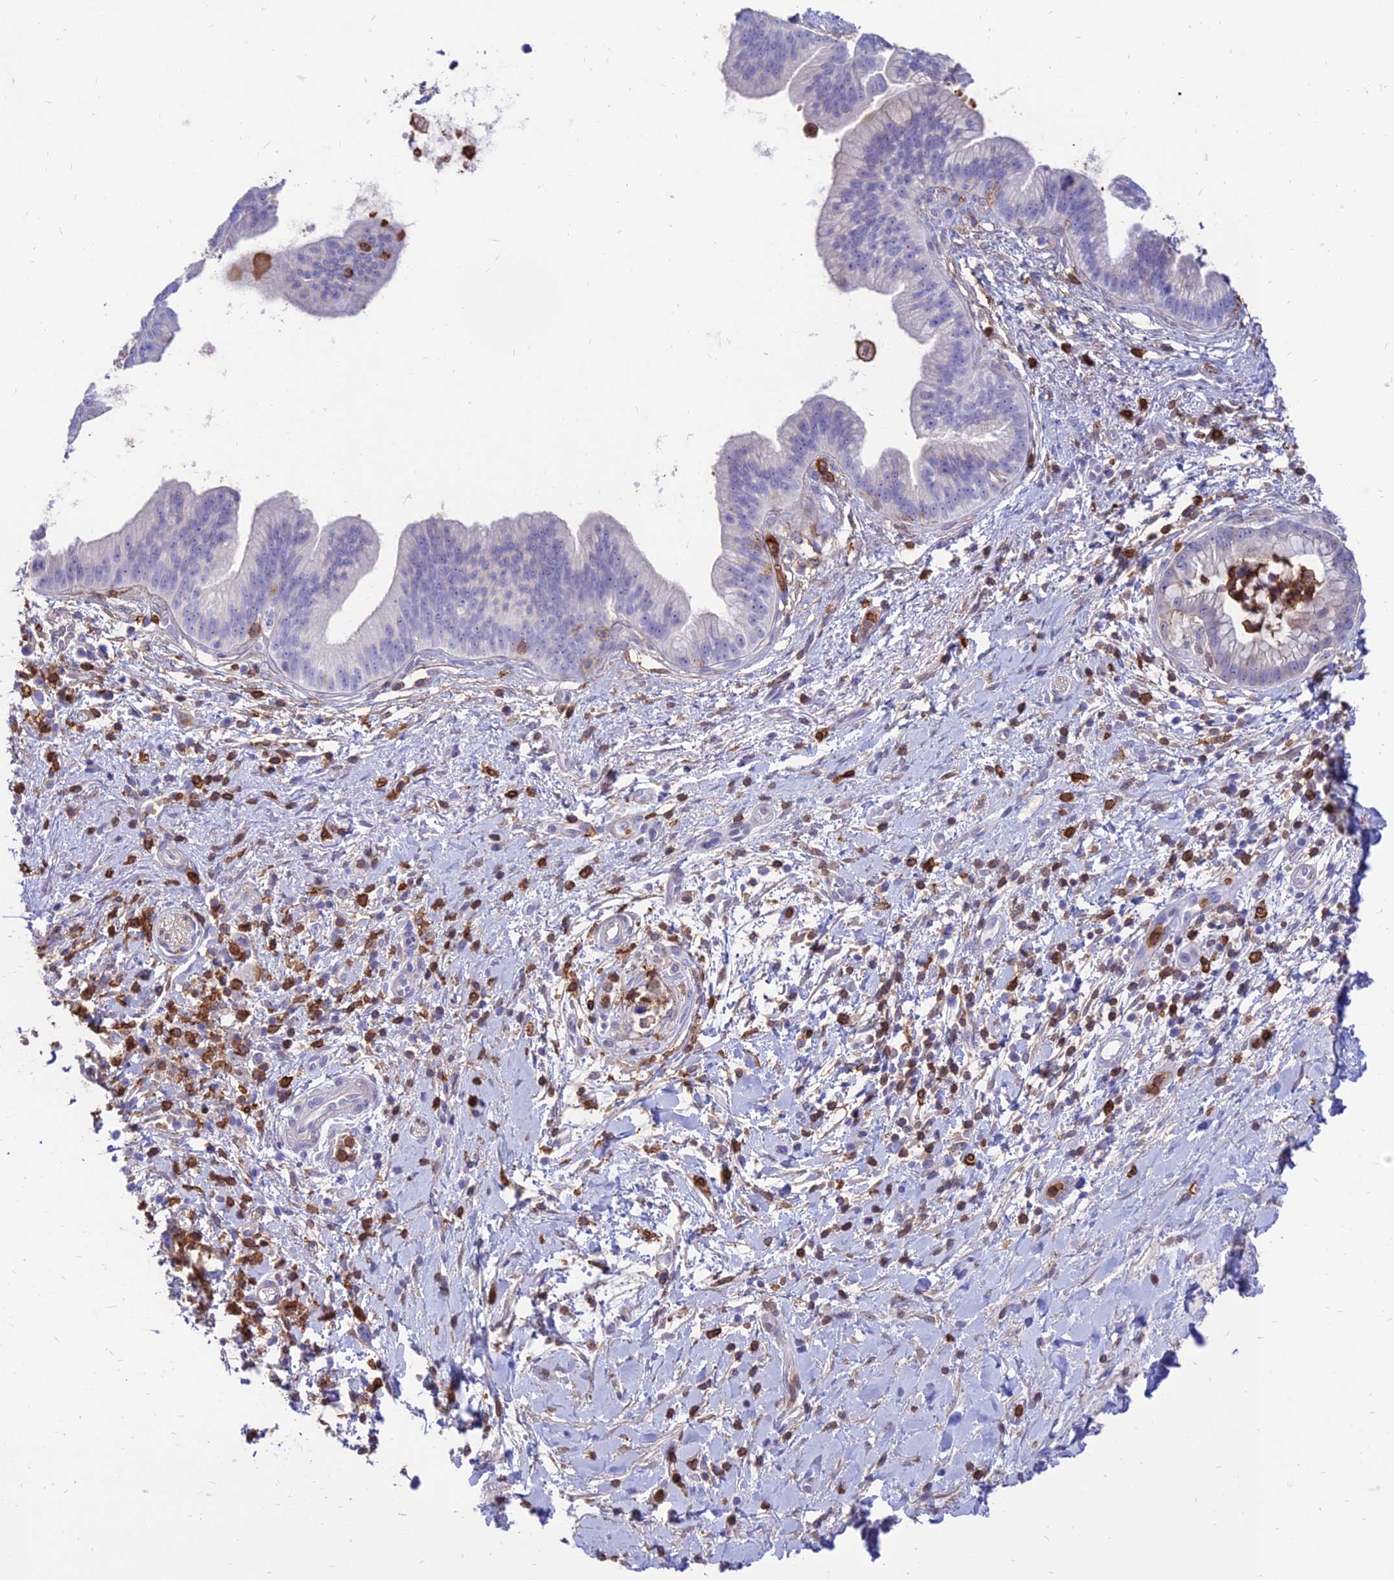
{"staining": {"intensity": "moderate", "quantity": "<25%", "location": "cytoplasmic/membranous"}, "tissue": "pancreatic cancer", "cell_type": "Tumor cells", "image_type": "cancer", "snomed": [{"axis": "morphology", "description": "Adenocarcinoma, NOS"}, {"axis": "topography", "description": "Pancreas"}], "caption": "Immunohistochemical staining of adenocarcinoma (pancreatic) shows moderate cytoplasmic/membranous protein positivity in about <25% of tumor cells.", "gene": "SREK1IP1", "patient": {"sex": "male", "age": 78}}